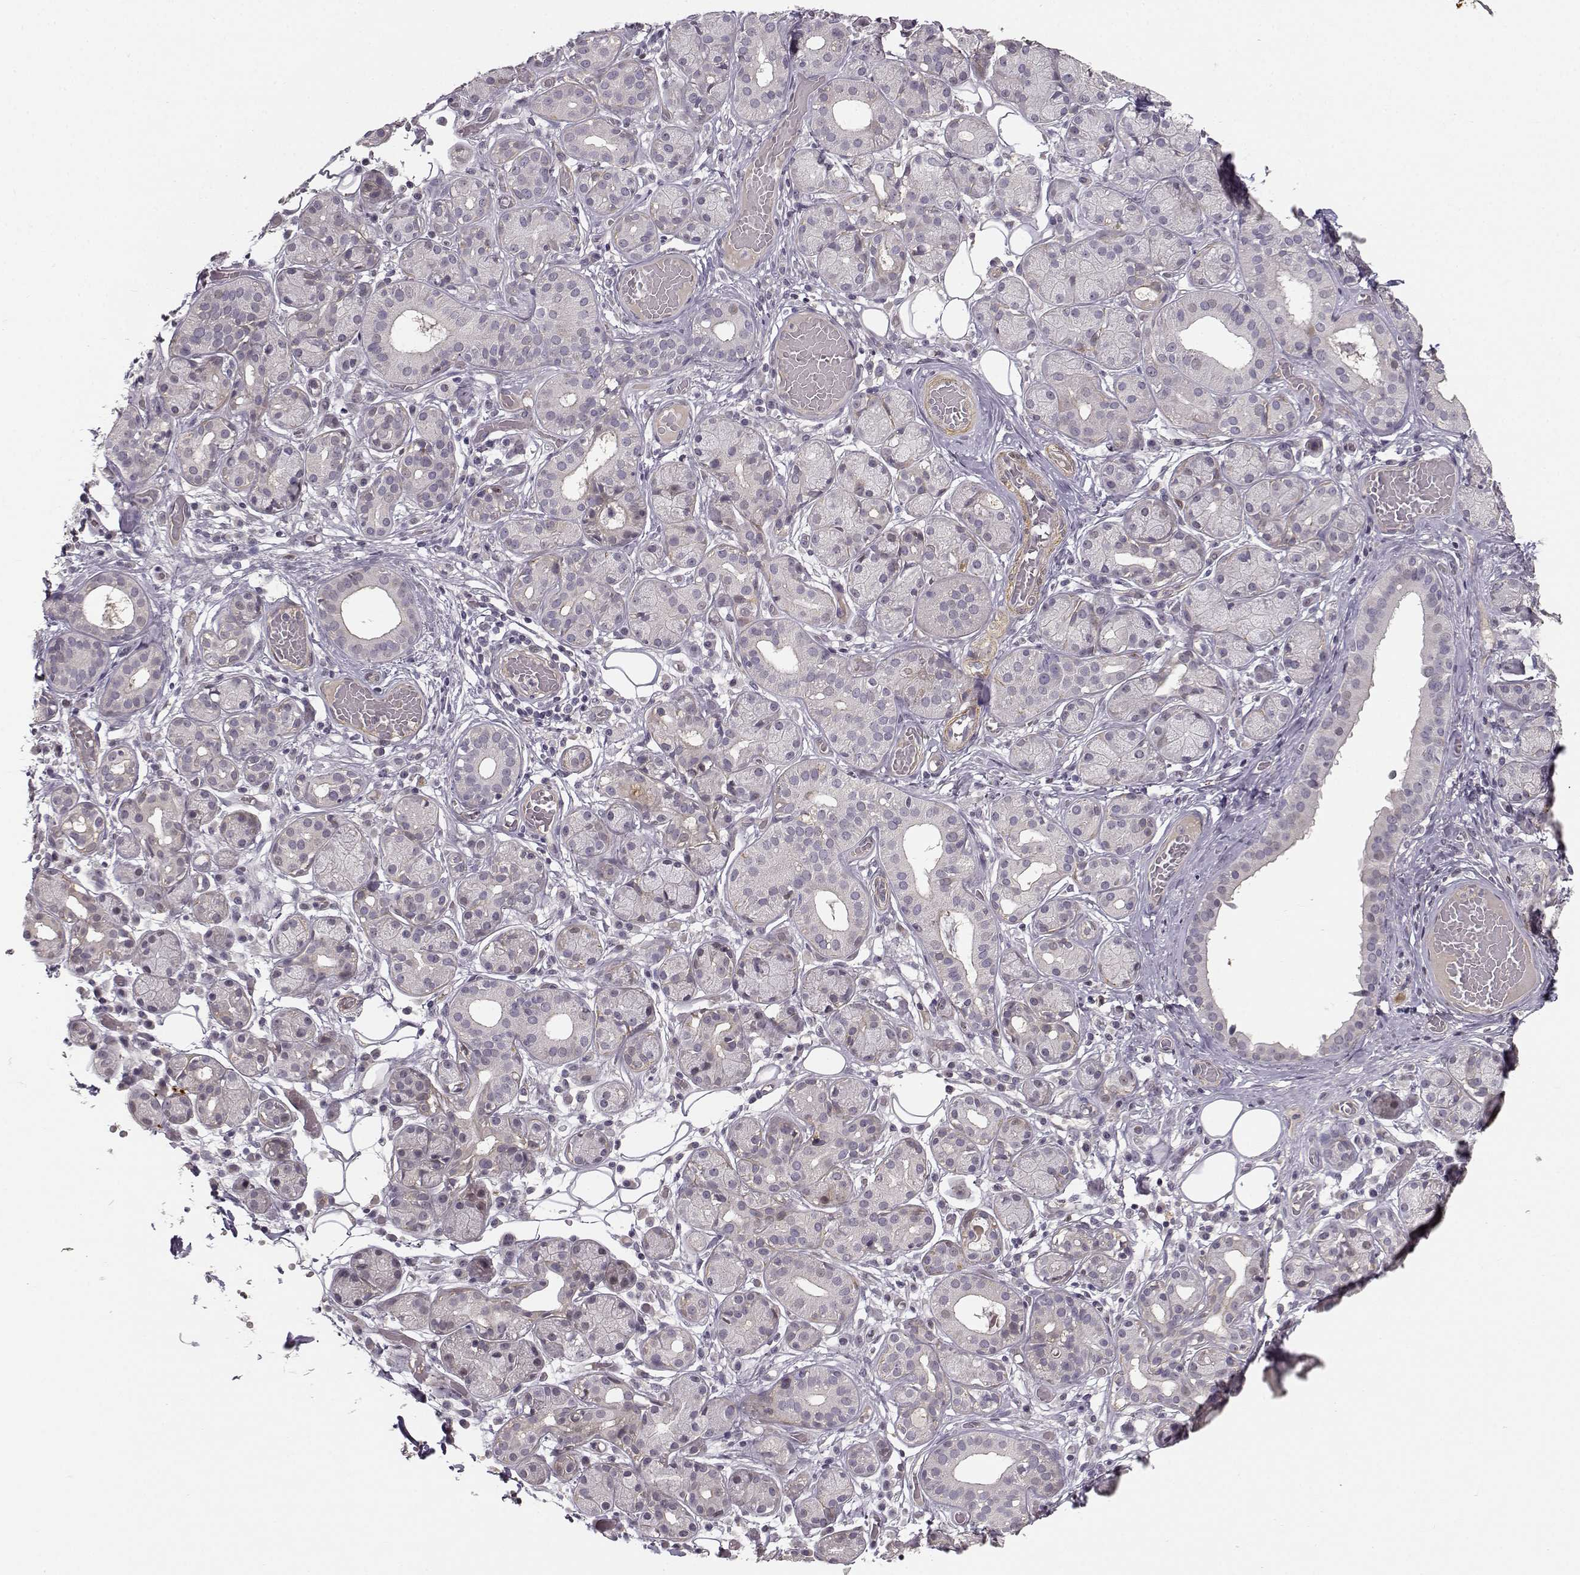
{"staining": {"intensity": "negative", "quantity": "none", "location": "none"}, "tissue": "salivary gland", "cell_type": "Glandular cells", "image_type": "normal", "snomed": [{"axis": "morphology", "description": "Normal tissue, NOS"}, {"axis": "topography", "description": "Salivary gland"}, {"axis": "topography", "description": "Peripheral nerve tissue"}], "caption": "This is a micrograph of IHC staining of normal salivary gland, which shows no staining in glandular cells.", "gene": "RGS9BP", "patient": {"sex": "male", "age": 71}}